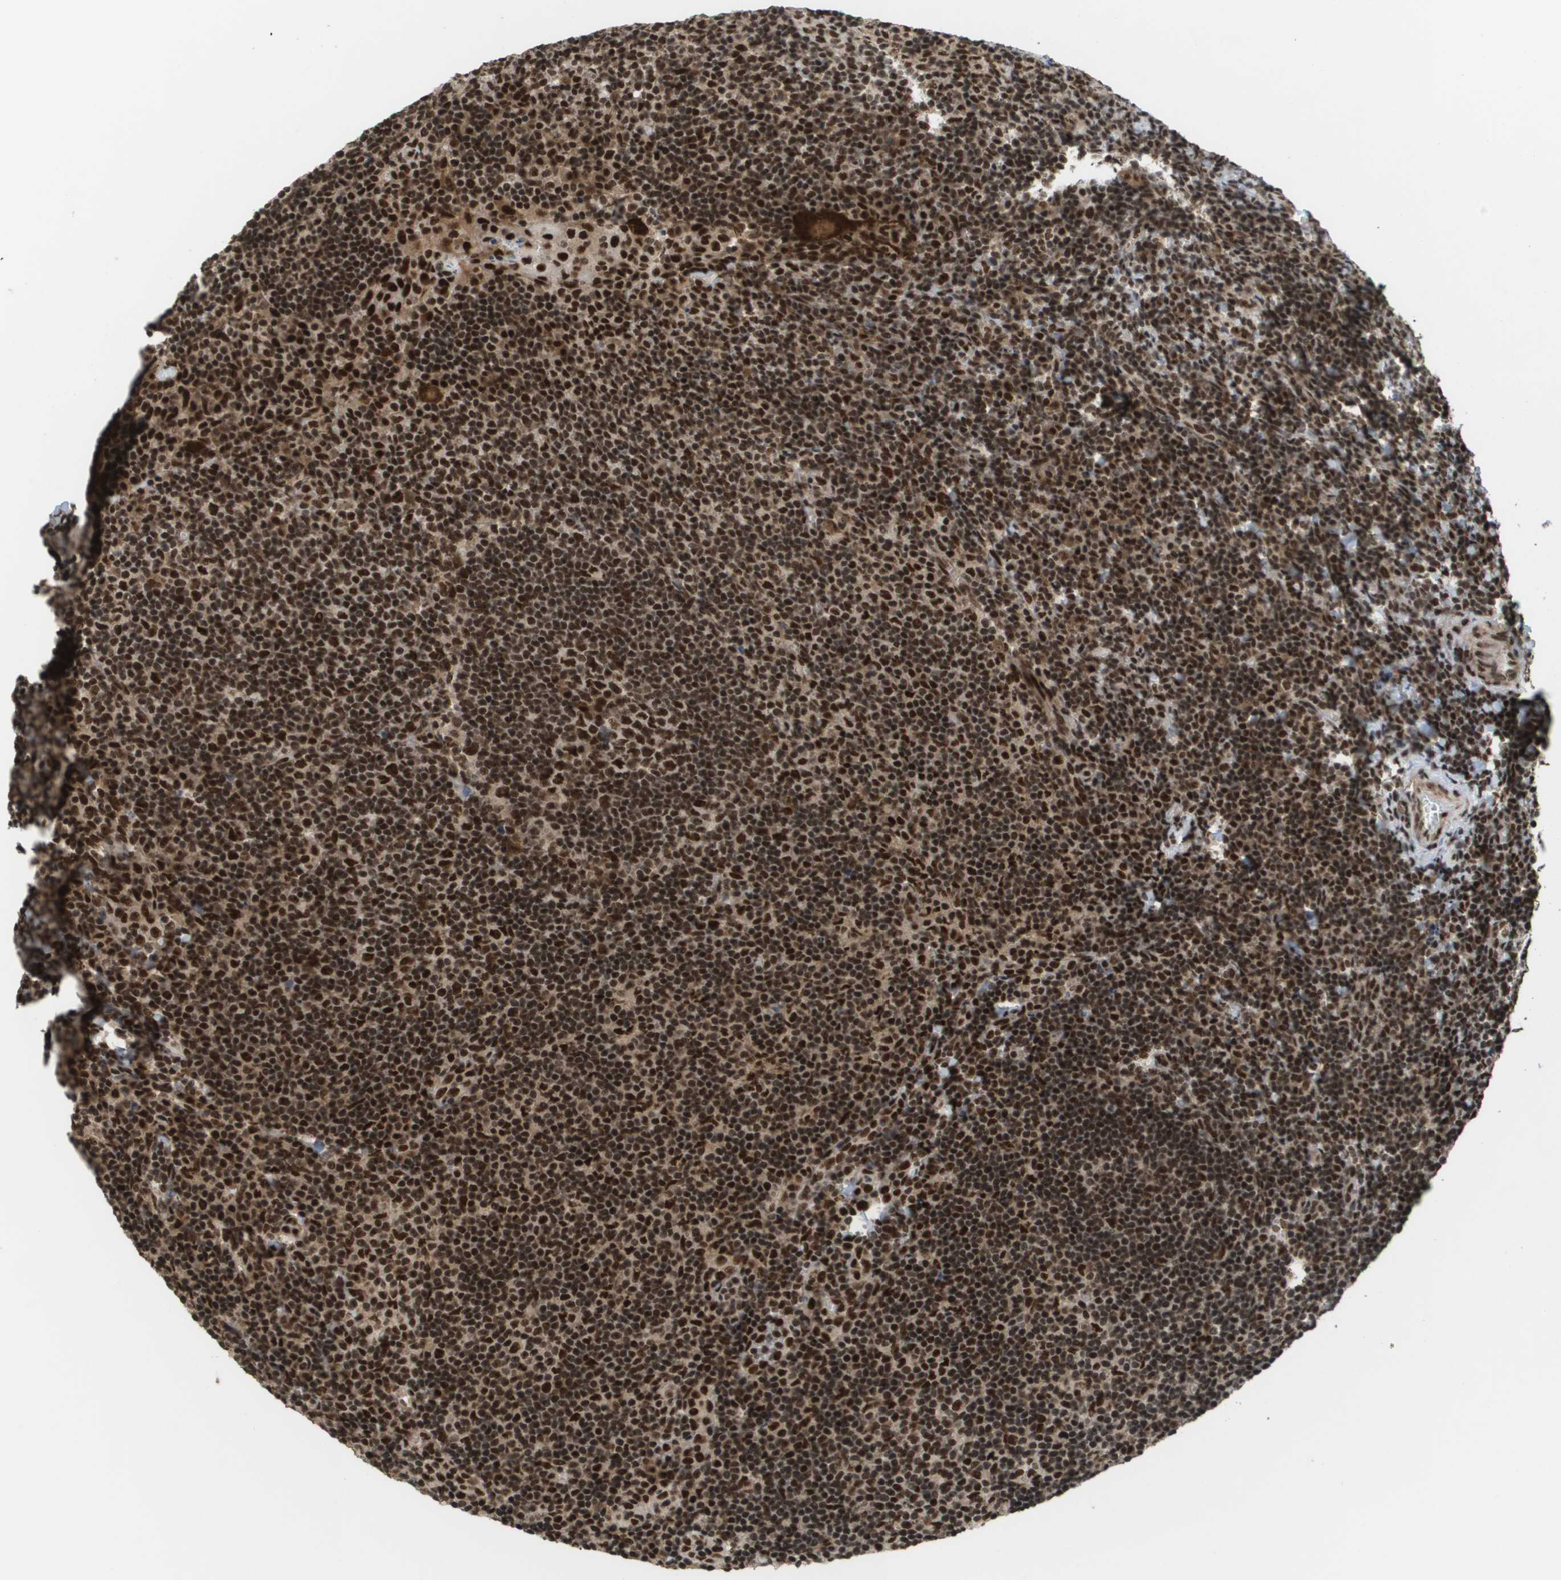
{"staining": {"intensity": "moderate", "quantity": ">75%", "location": "nuclear"}, "tissue": "tonsil", "cell_type": "Germinal center cells", "image_type": "normal", "snomed": [{"axis": "morphology", "description": "Normal tissue, NOS"}, {"axis": "topography", "description": "Tonsil"}], "caption": "This micrograph exhibits immunohistochemistry (IHC) staining of benign tonsil, with medium moderate nuclear positivity in approximately >75% of germinal center cells.", "gene": "PRCC", "patient": {"sex": "male", "age": 37}}